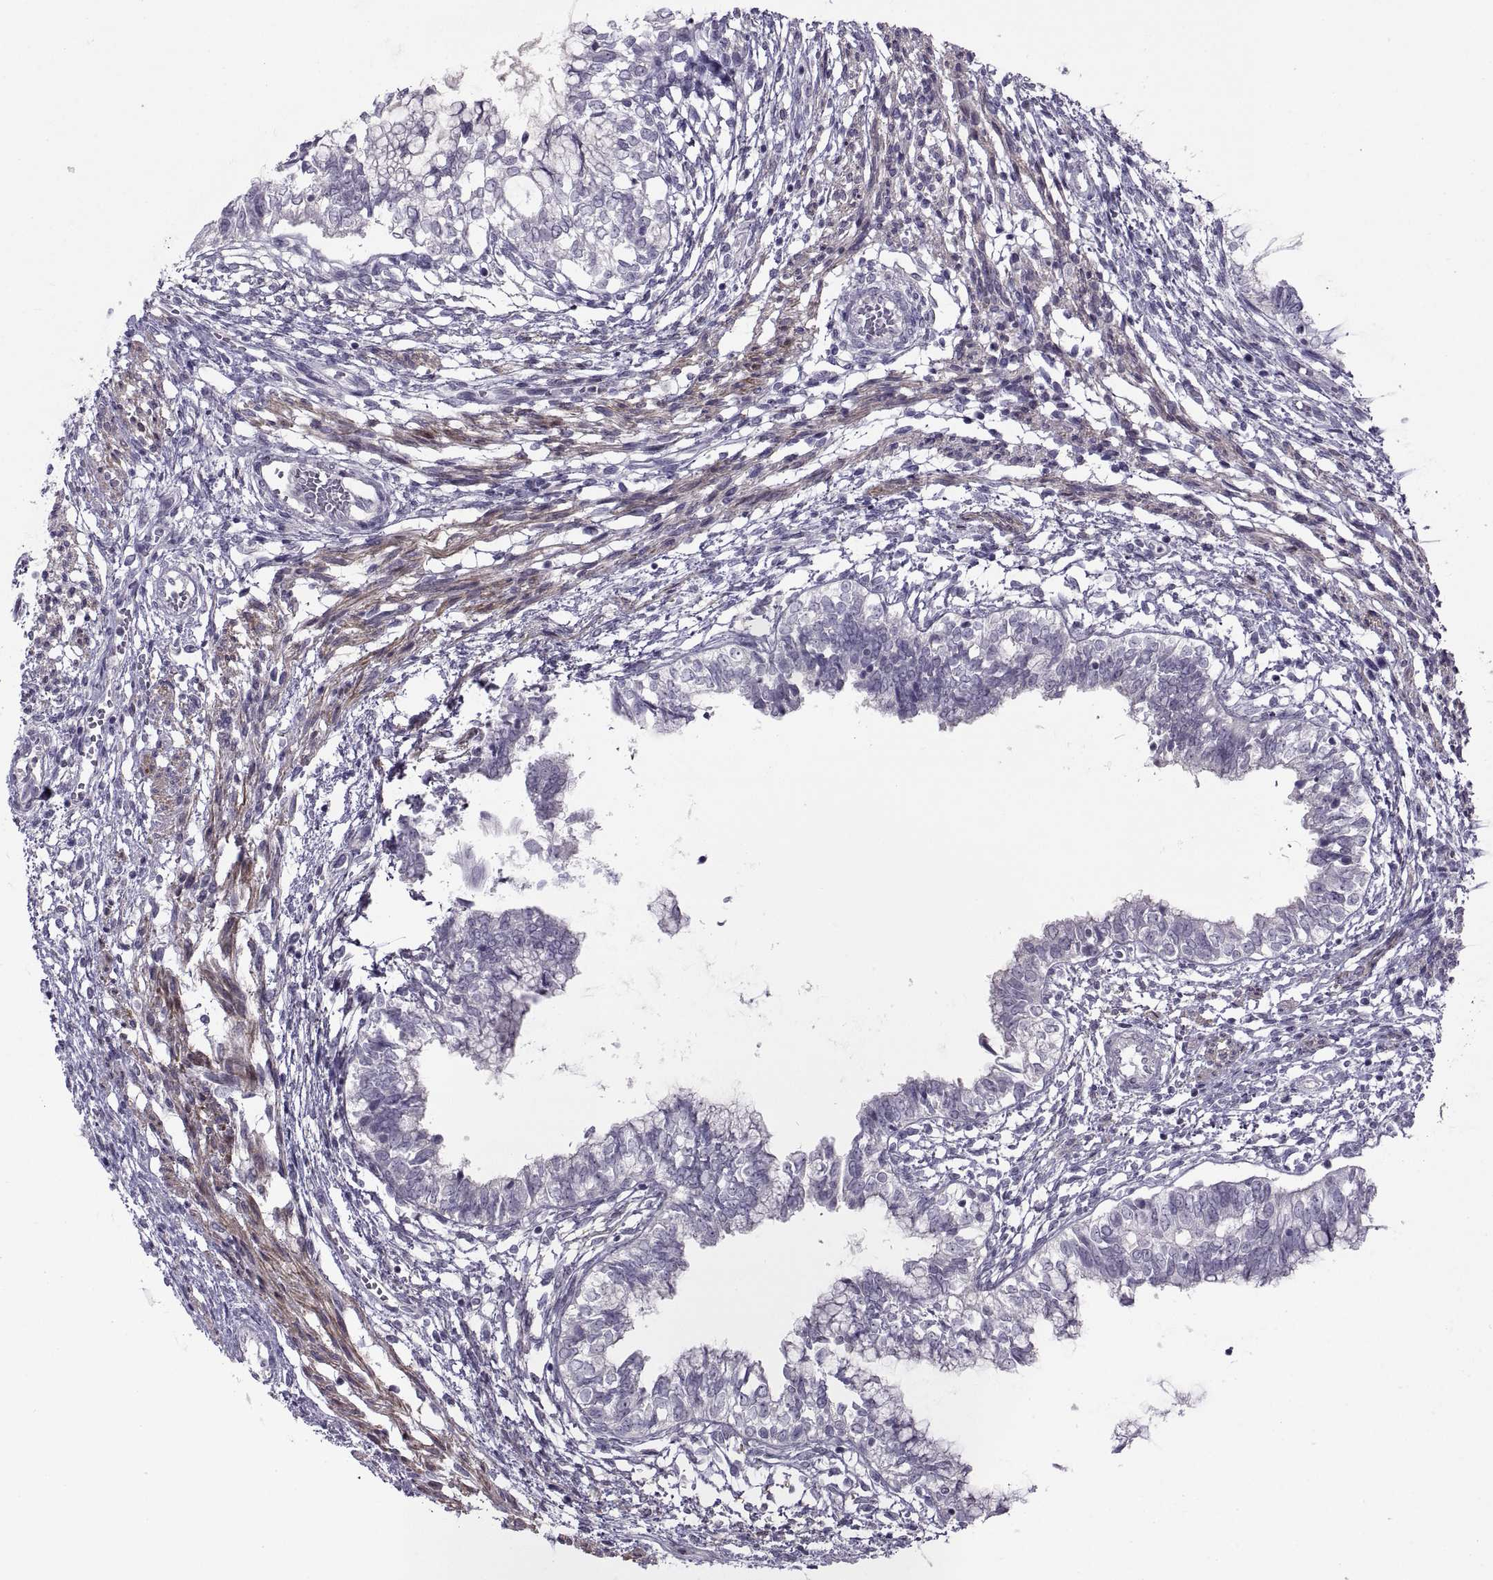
{"staining": {"intensity": "negative", "quantity": "none", "location": "none"}, "tissue": "testis cancer", "cell_type": "Tumor cells", "image_type": "cancer", "snomed": [{"axis": "morphology", "description": "Carcinoma, Embryonal, NOS"}, {"axis": "topography", "description": "Testis"}], "caption": "Tumor cells are negative for protein expression in human testis cancer.", "gene": "BSPH1", "patient": {"sex": "male", "age": 37}}